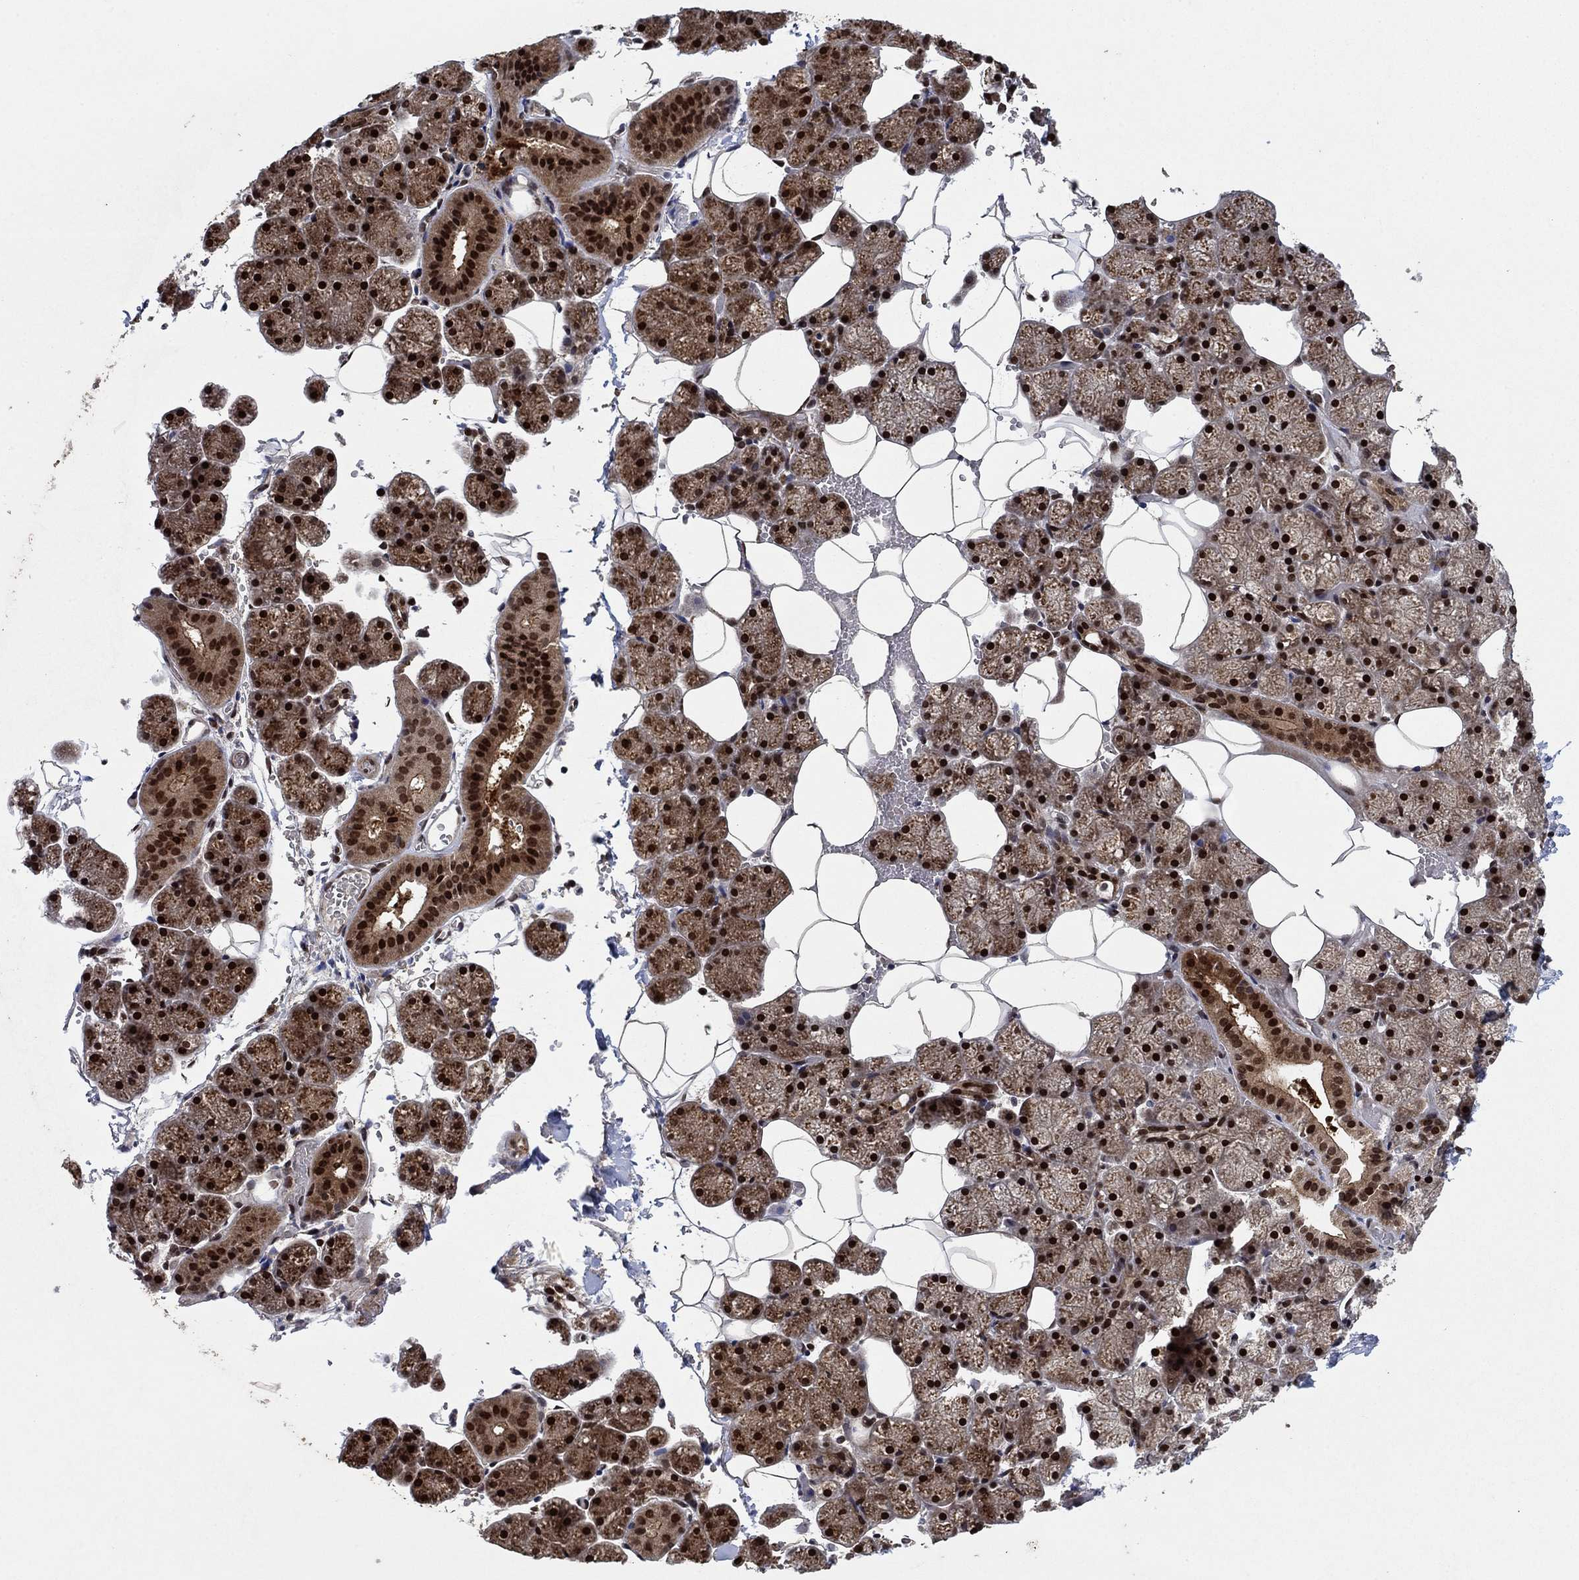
{"staining": {"intensity": "strong", "quantity": "25%-75%", "location": "cytoplasmic/membranous,nuclear"}, "tissue": "salivary gland", "cell_type": "Glandular cells", "image_type": "normal", "snomed": [{"axis": "morphology", "description": "Normal tissue, NOS"}, {"axis": "topography", "description": "Salivary gland"}], "caption": "Immunohistochemistry (DAB) staining of normal salivary gland shows strong cytoplasmic/membranous,nuclear protein positivity in approximately 25%-75% of glandular cells. (brown staining indicates protein expression, while blue staining denotes nuclei).", "gene": "PRICKLE4", "patient": {"sex": "male", "age": 38}}